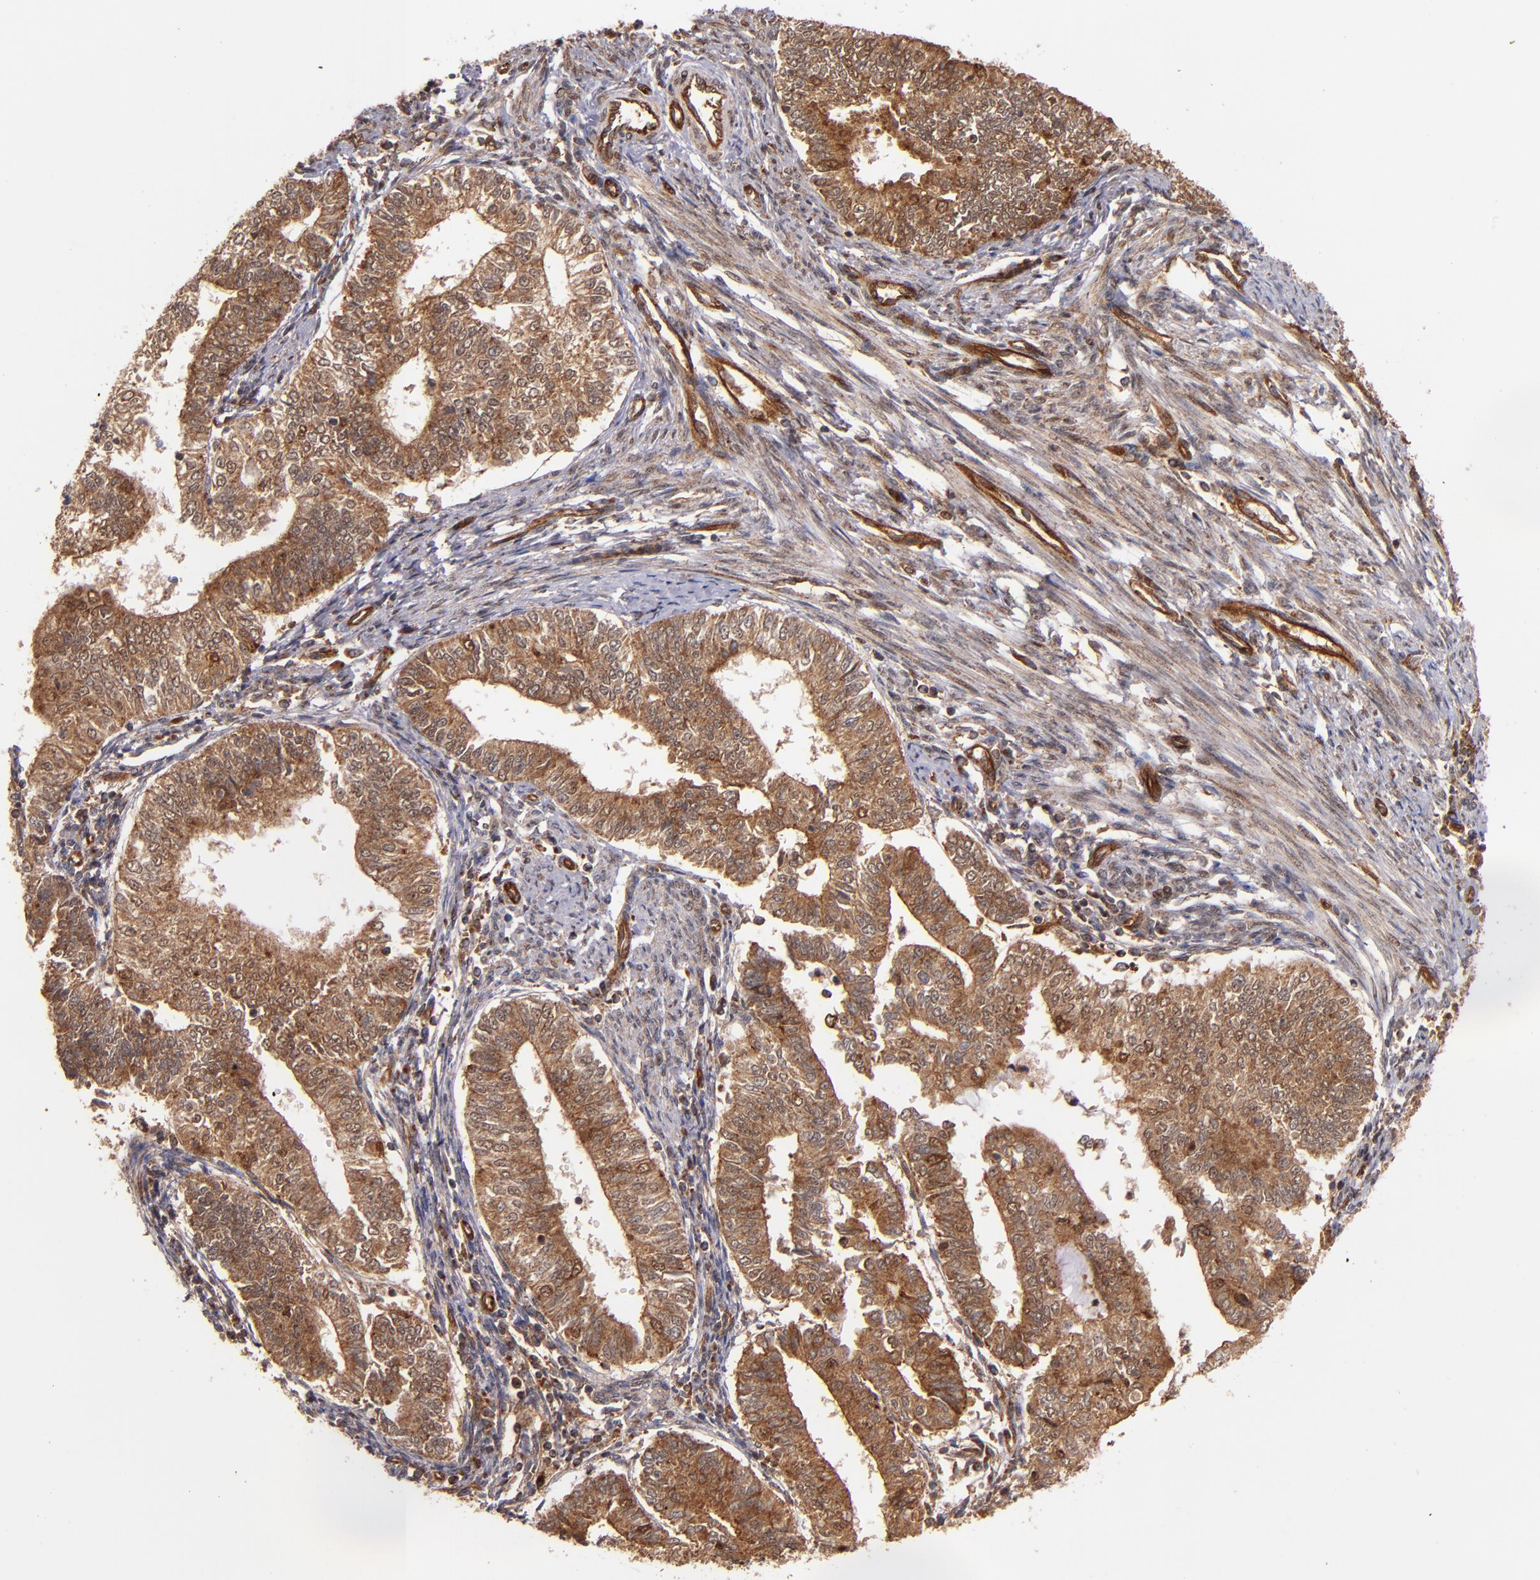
{"staining": {"intensity": "strong", "quantity": ">75%", "location": "cytoplasmic/membranous"}, "tissue": "endometrial cancer", "cell_type": "Tumor cells", "image_type": "cancer", "snomed": [{"axis": "morphology", "description": "Adenocarcinoma, NOS"}, {"axis": "topography", "description": "Endometrium"}], "caption": "A high amount of strong cytoplasmic/membranous staining is present in about >75% of tumor cells in endometrial cancer tissue.", "gene": "STX8", "patient": {"sex": "female", "age": 66}}